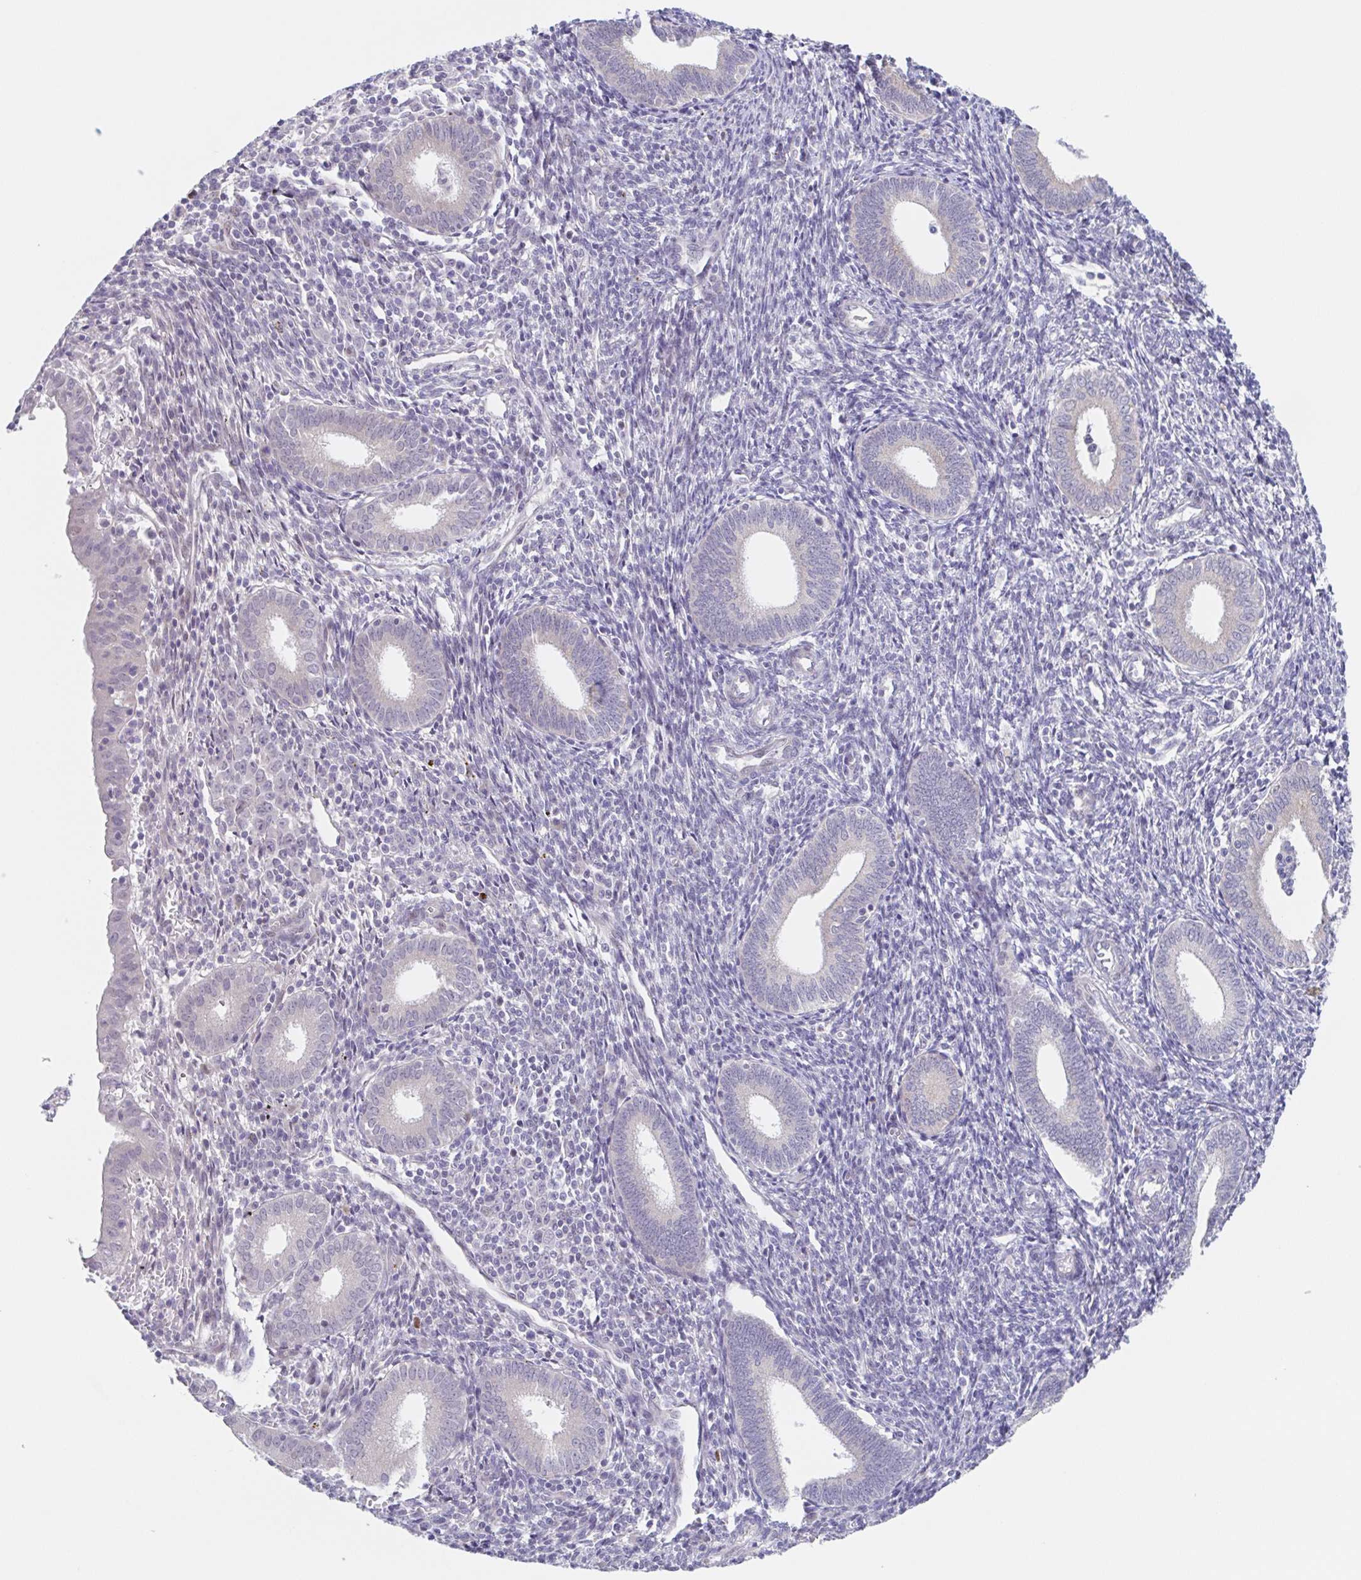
{"staining": {"intensity": "negative", "quantity": "none", "location": "none"}, "tissue": "endometrium", "cell_type": "Cells in endometrial stroma", "image_type": "normal", "snomed": [{"axis": "morphology", "description": "Normal tissue, NOS"}, {"axis": "topography", "description": "Endometrium"}], "caption": "An immunohistochemistry image of benign endometrium is shown. There is no staining in cells in endometrial stroma of endometrium. (Brightfield microscopy of DAB immunohistochemistry (IHC) at high magnification).", "gene": "POU2F3", "patient": {"sex": "female", "age": 41}}